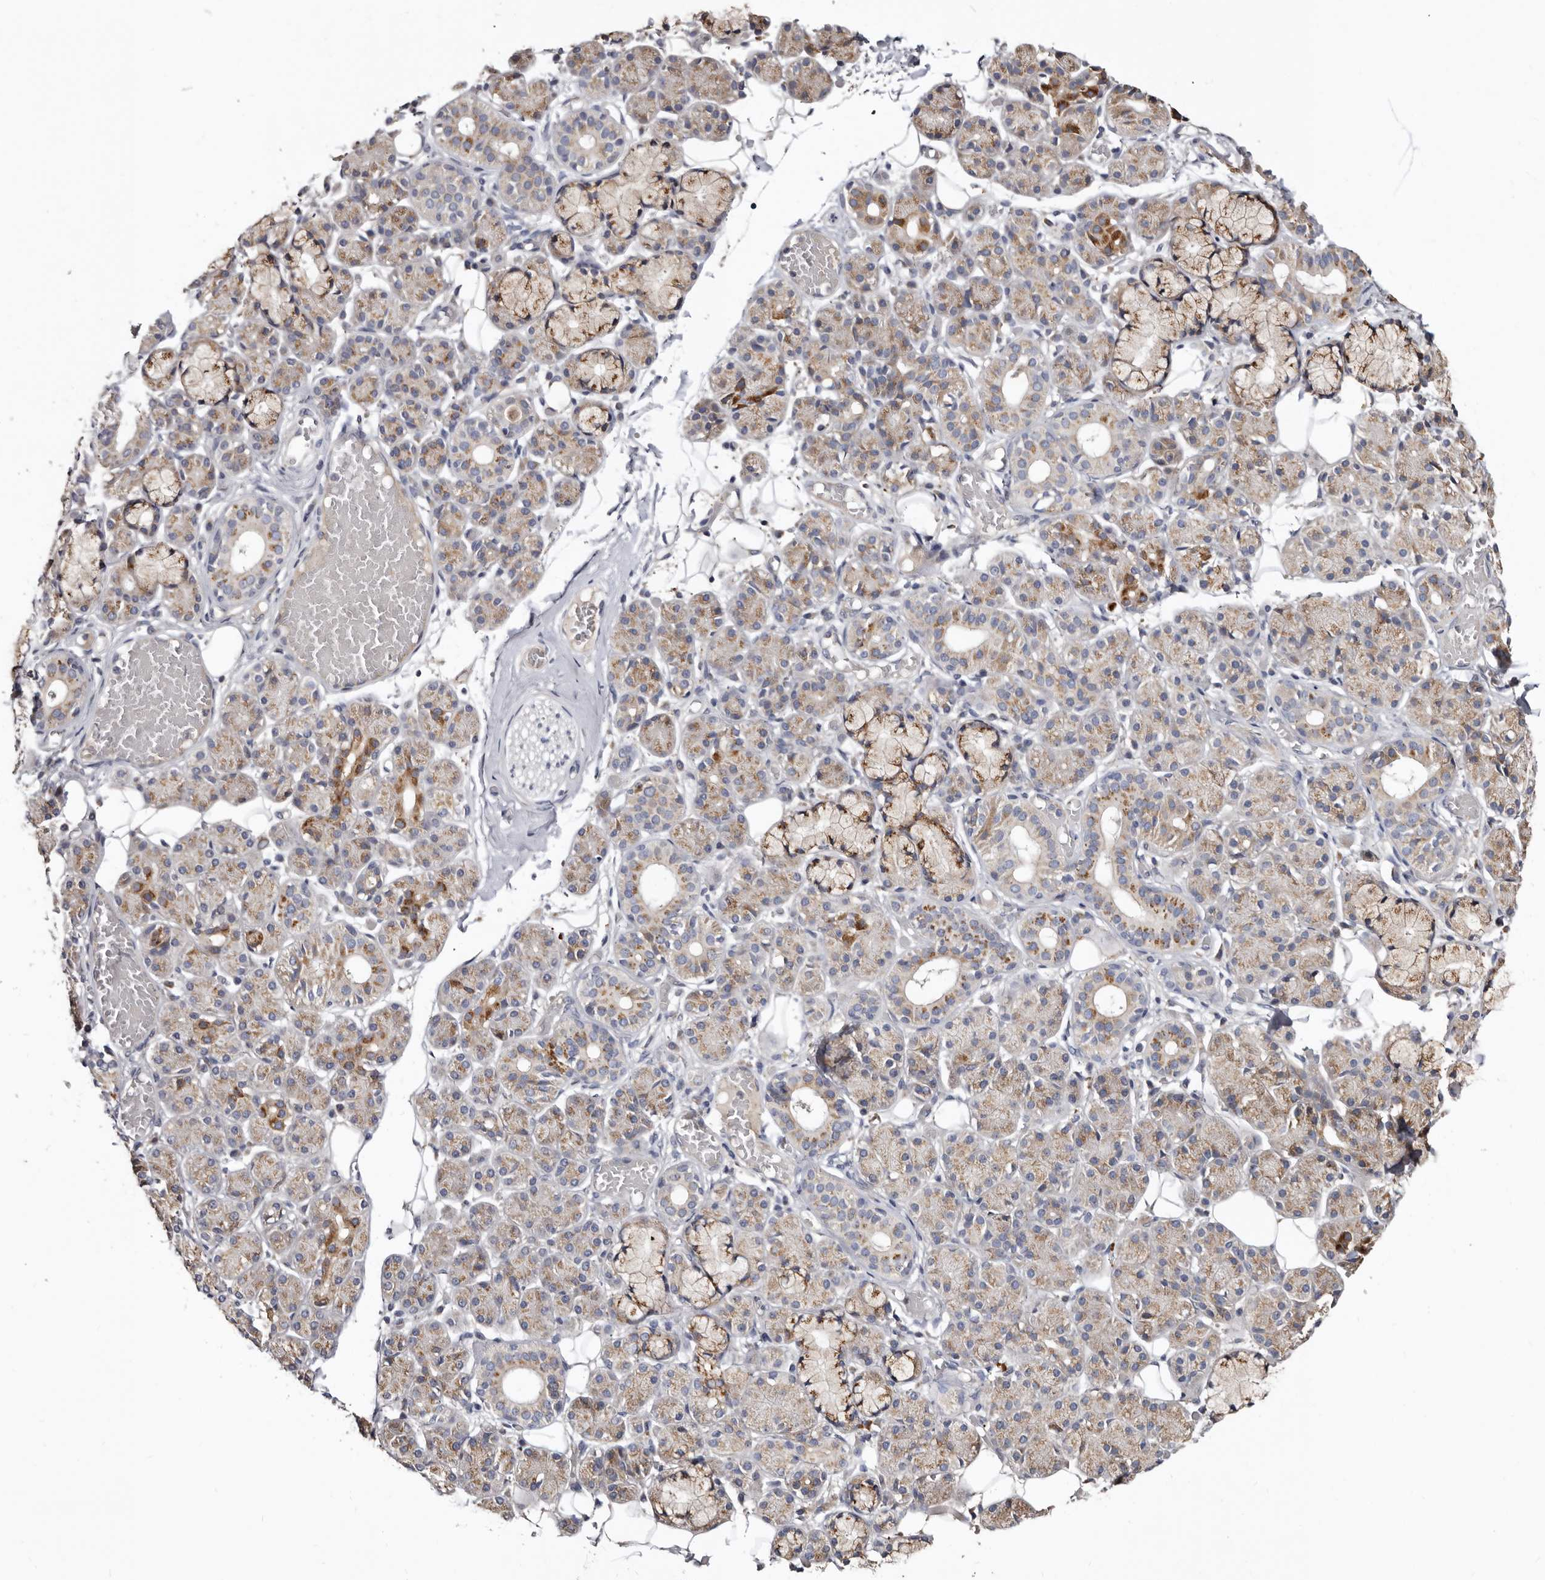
{"staining": {"intensity": "moderate", "quantity": "25%-75%", "location": "cytoplasmic/membranous"}, "tissue": "salivary gland", "cell_type": "Glandular cells", "image_type": "normal", "snomed": [{"axis": "morphology", "description": "Normal tissue, NOS"}, {"axis": "topography", "description": "Salivary gland"}], "caption": "Immunohistochemistry of benign human salivary gland exhibits medium levels of moderate cytoplasmic/membranous positivity in about 25%-75% of glandular cells.", "gene": "ASIC5", "patient": {"sex": "male", "age": 63}}